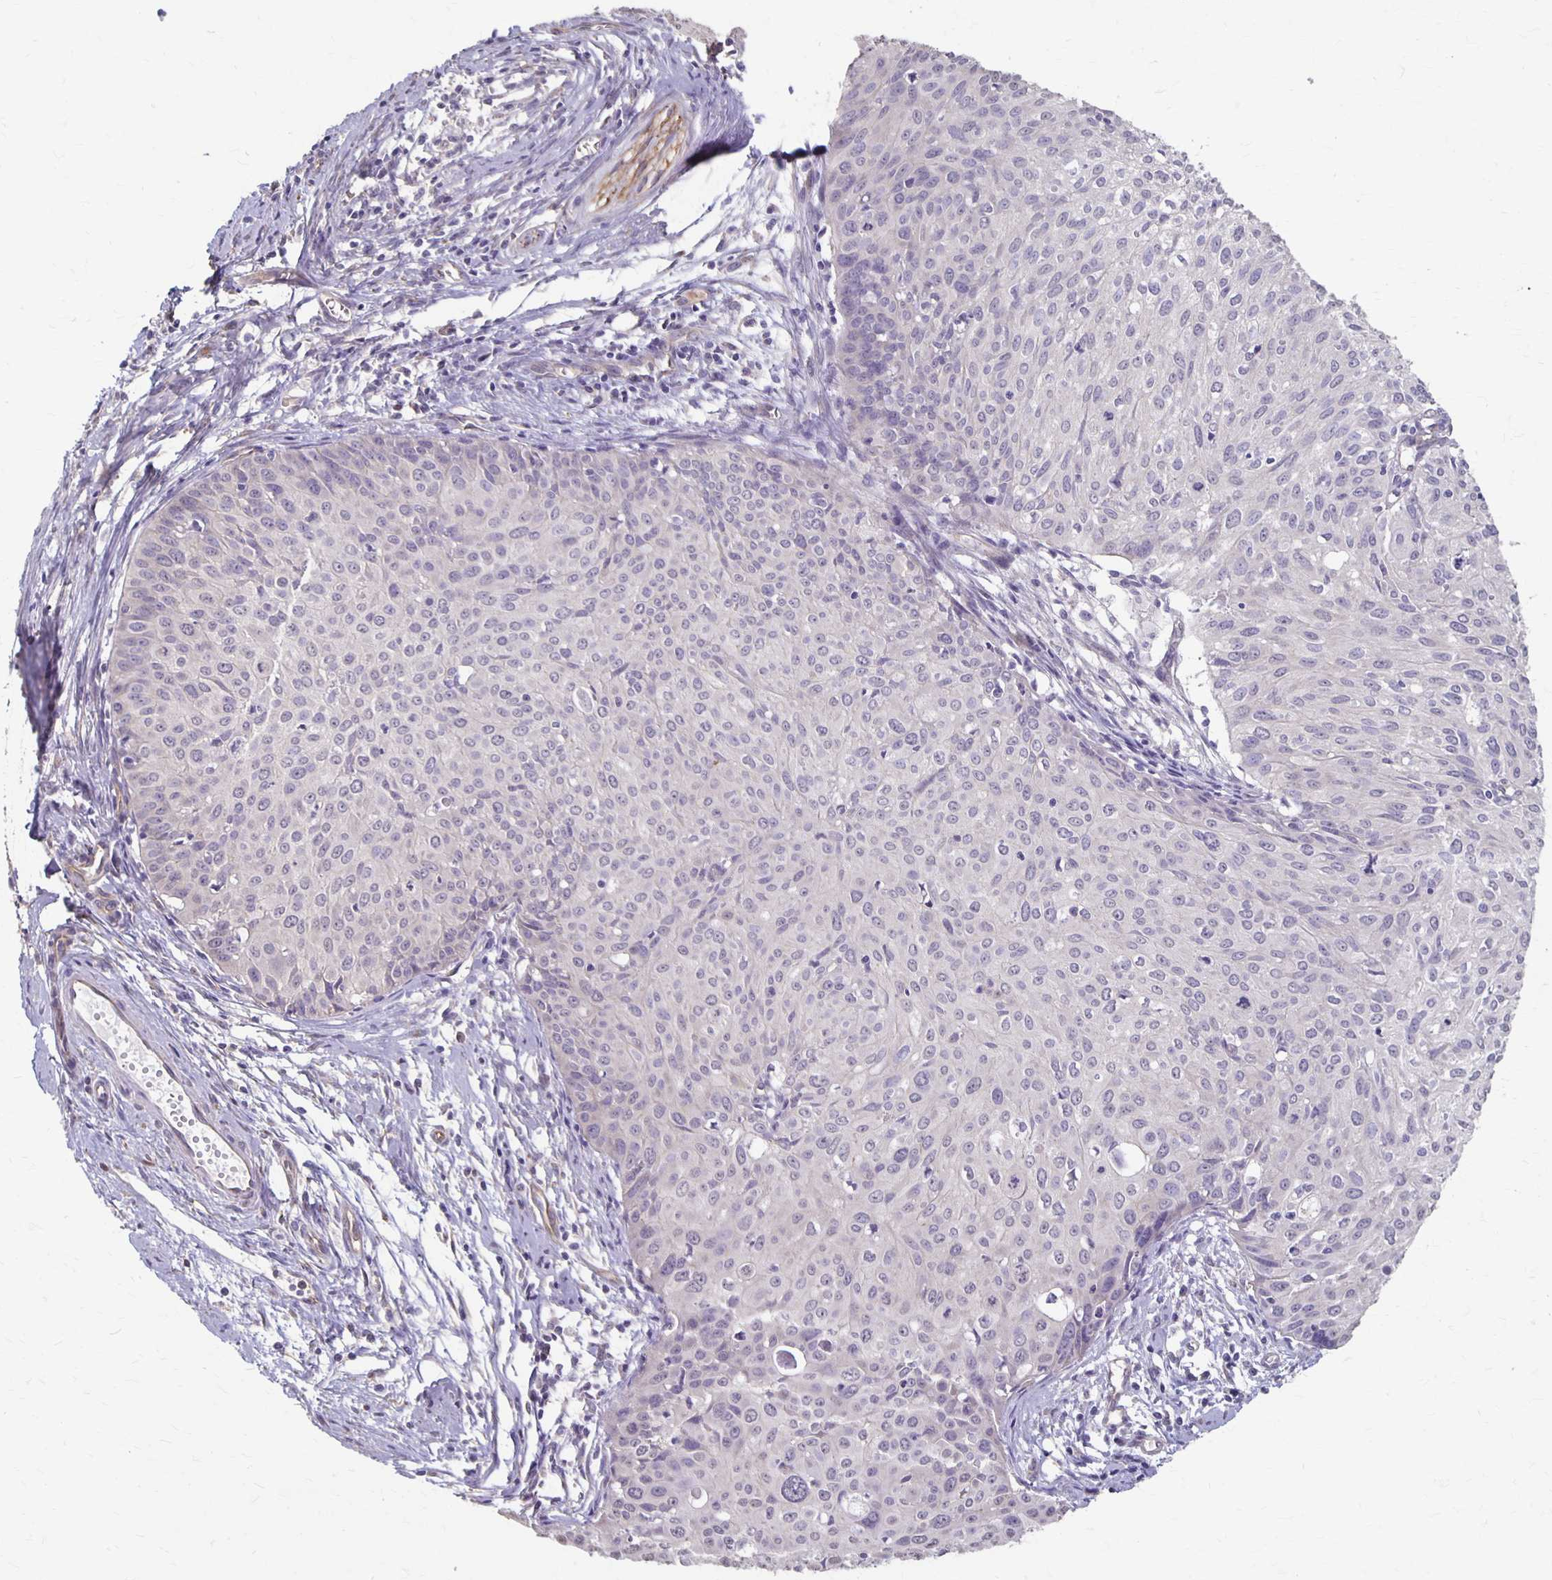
{"staining": {"intensity": "negative", "quantity": "none", "location": "none"}, "tissue": "cervical cancer", "cell_type": "Tumor cells", "image_type": "cancer", "snomed": [{"axis": "morphology", "description": "Squamous cell carcinoma, NOS"}, {"axis": "topography", "description": "Cervix"}], "caption": "Squamous cell carcinoma (cervical) stained for a protein using immunohistochemistry reveals no expression tumor cells.", "gene": "PPP1R3E", "patient": {"sex": "female", "age": 50}}